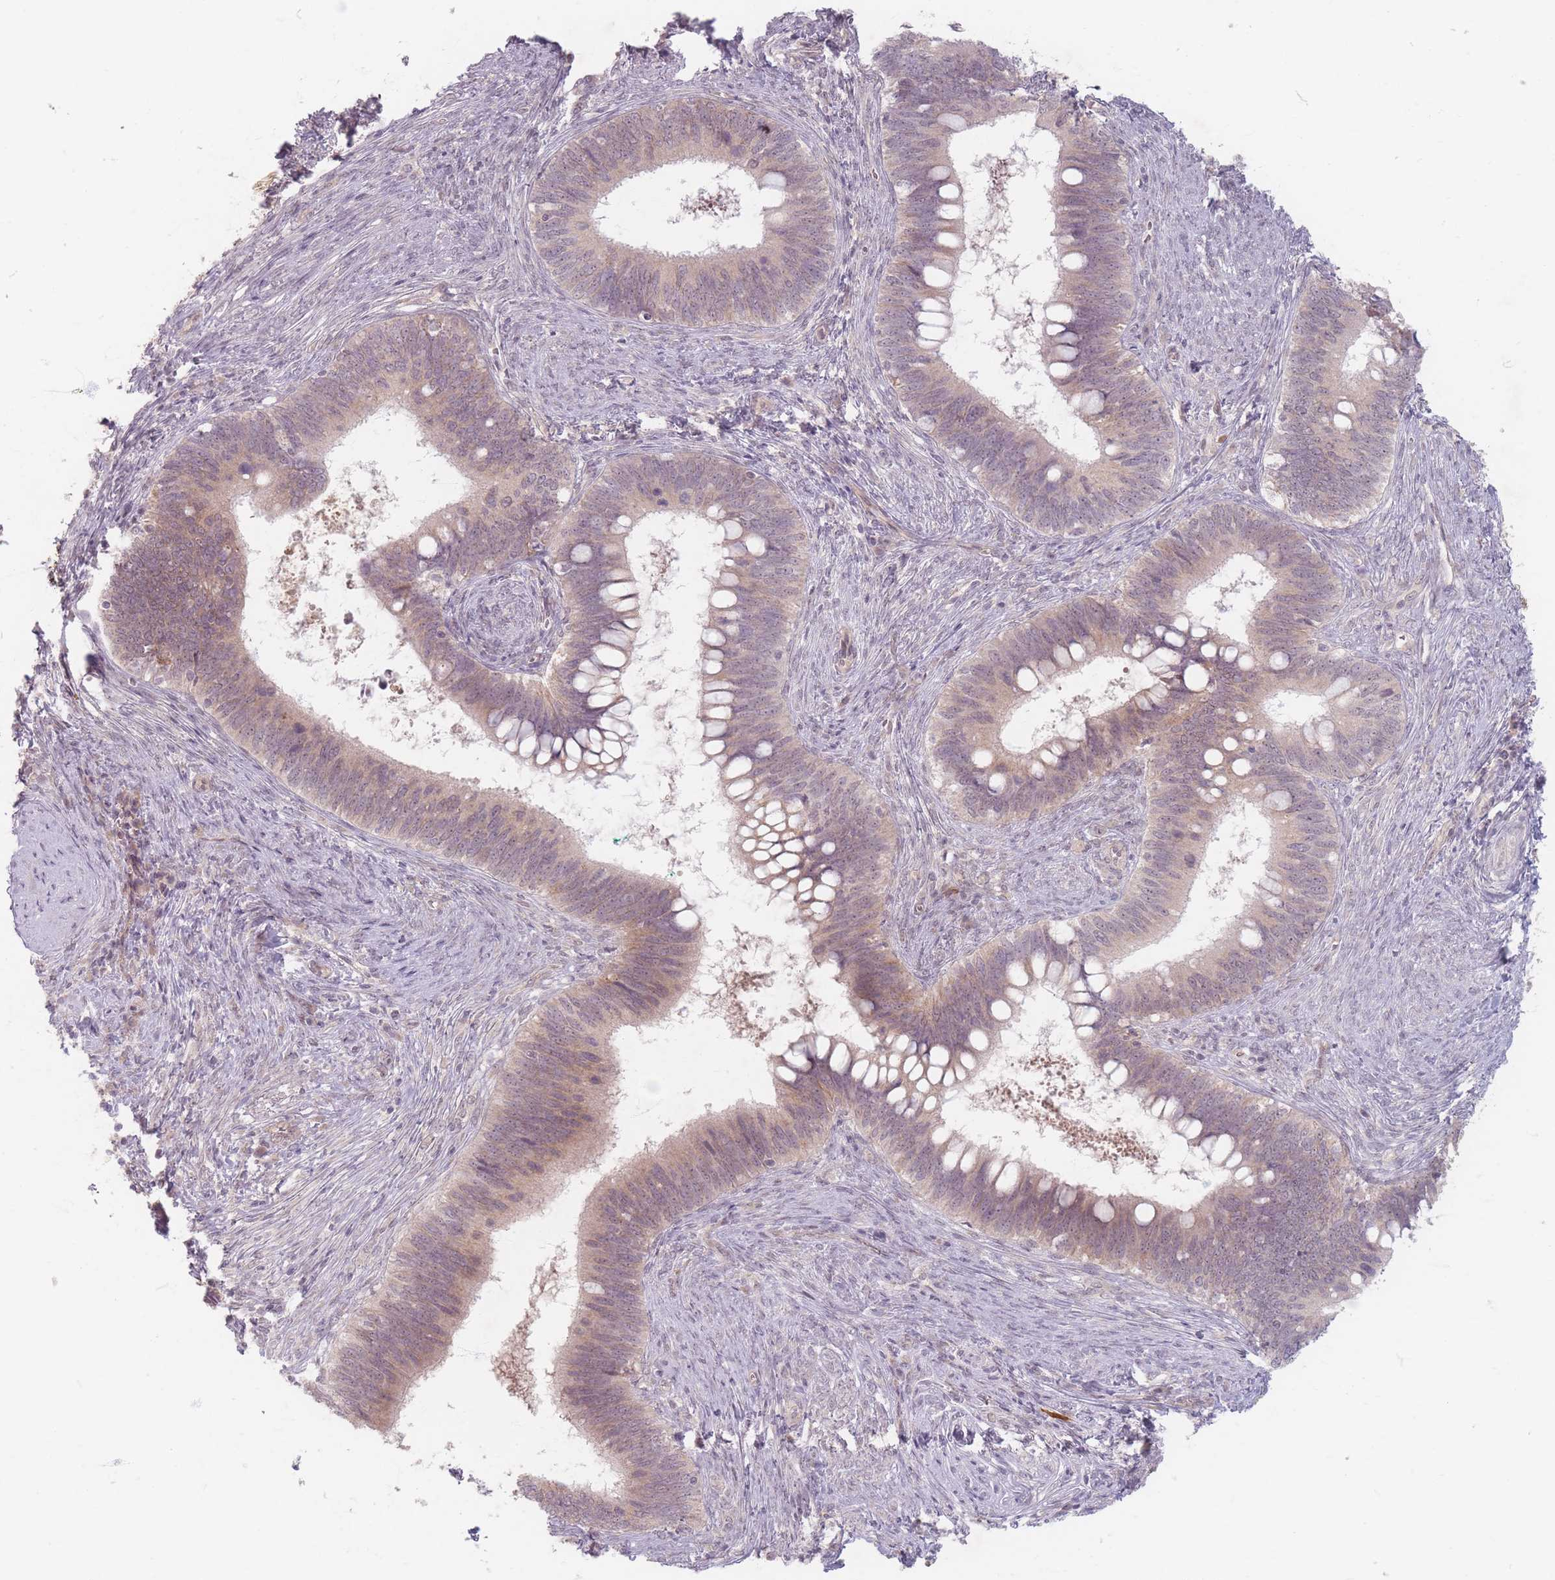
{"staining": {"intensity": "weak", "quantity": "25%-75%", "location": "cytoplasmic/membranous"}, "tissue": "cervical cancer", "cell_type": "Tumor cells", "image_type": "cancer", "snomed": [{"axis": "morphology", "description": "Adenocarcinoma, NOS"}, {"axis": "topography", "description": "Cervix"}], "caption": "There is low levels of weak cytoplasmic/membranous positivity in tumor cells of adenocarcinoma (cervical), as demonstrated by immunohistochemical staining (brown color).", "gene": "GABRA6", "patient": {"sex": "female", "age": 42}}